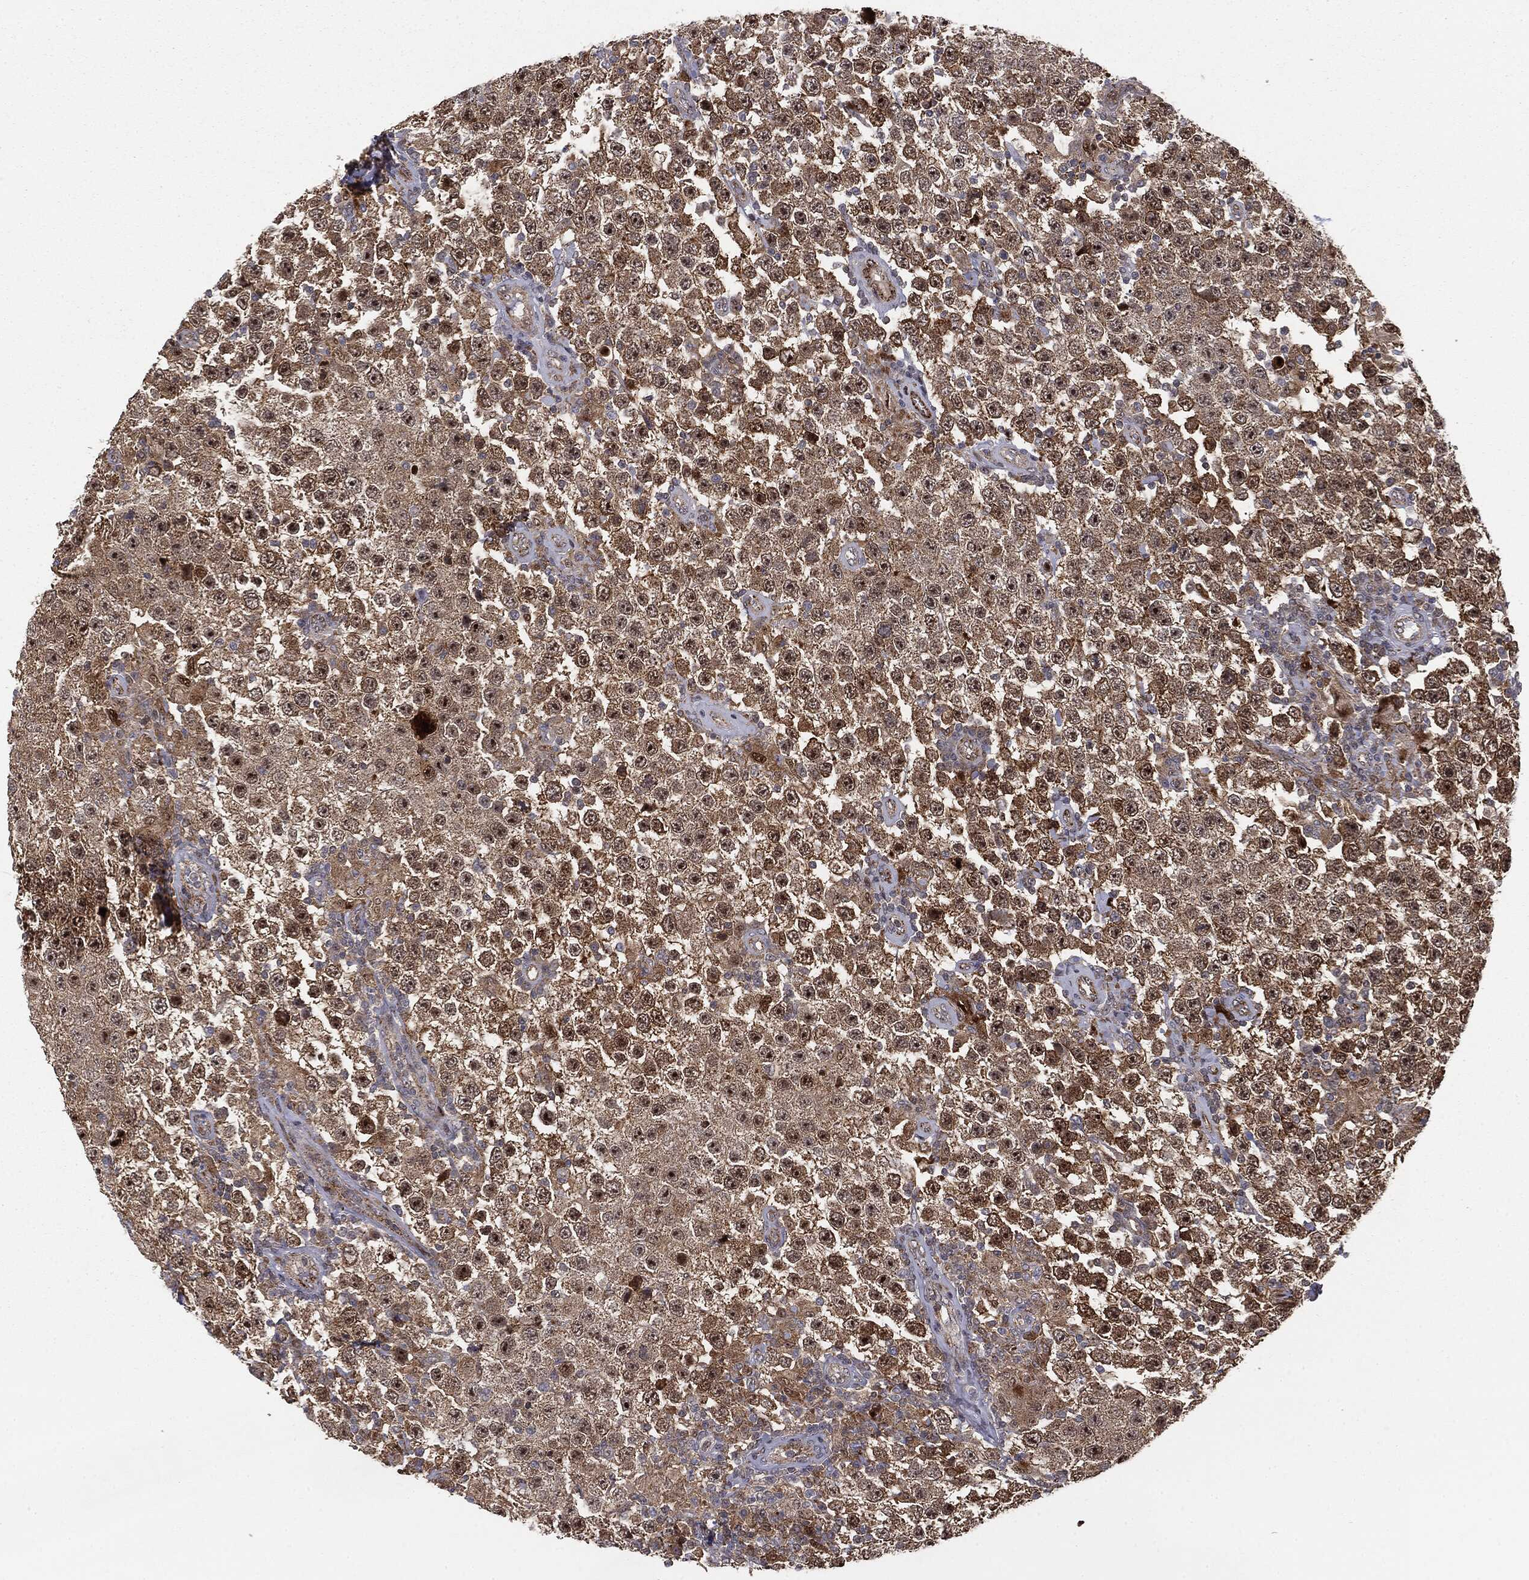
{"staining": {"intensity": "moderate", "quantity": ">75%", "location": "cytoplasmic/membranous,nuclear"}, "tissue": "testis cancer", "cell_type": "Tumor cells", "image_type": "cancer", "snomed": [{"axis": "morphology", "description": "Normal tissue, NOS"}, {"axis": "morphology", "description": "Urothelial carcinoma, High grade"}, {"axis": "morphology", "description": "Seminoma, NOS"}, {"axis": "morphology", "description": "Carcinoma, Embryonal, NOS"}, {"axis": "topography", "description": "Urinary bladder"}, {"axis": "topography", "description": "Testis"}], "caption": "Immunohistochemical staining of testis cancer (high-grade urothelial carcinoma) demonstrates medium levels of moderate cytoplasmic/membranous and nuclear staining in about >75% of tumor cells. The staining is performed using DAB (3,3'-diaminobenzidine) brown chromogen to label protein expression. The nuclei are counter-stained blue using hematoxylin.", "gene": "PTEN", "patient": {"sex": "male", "age": 41}}